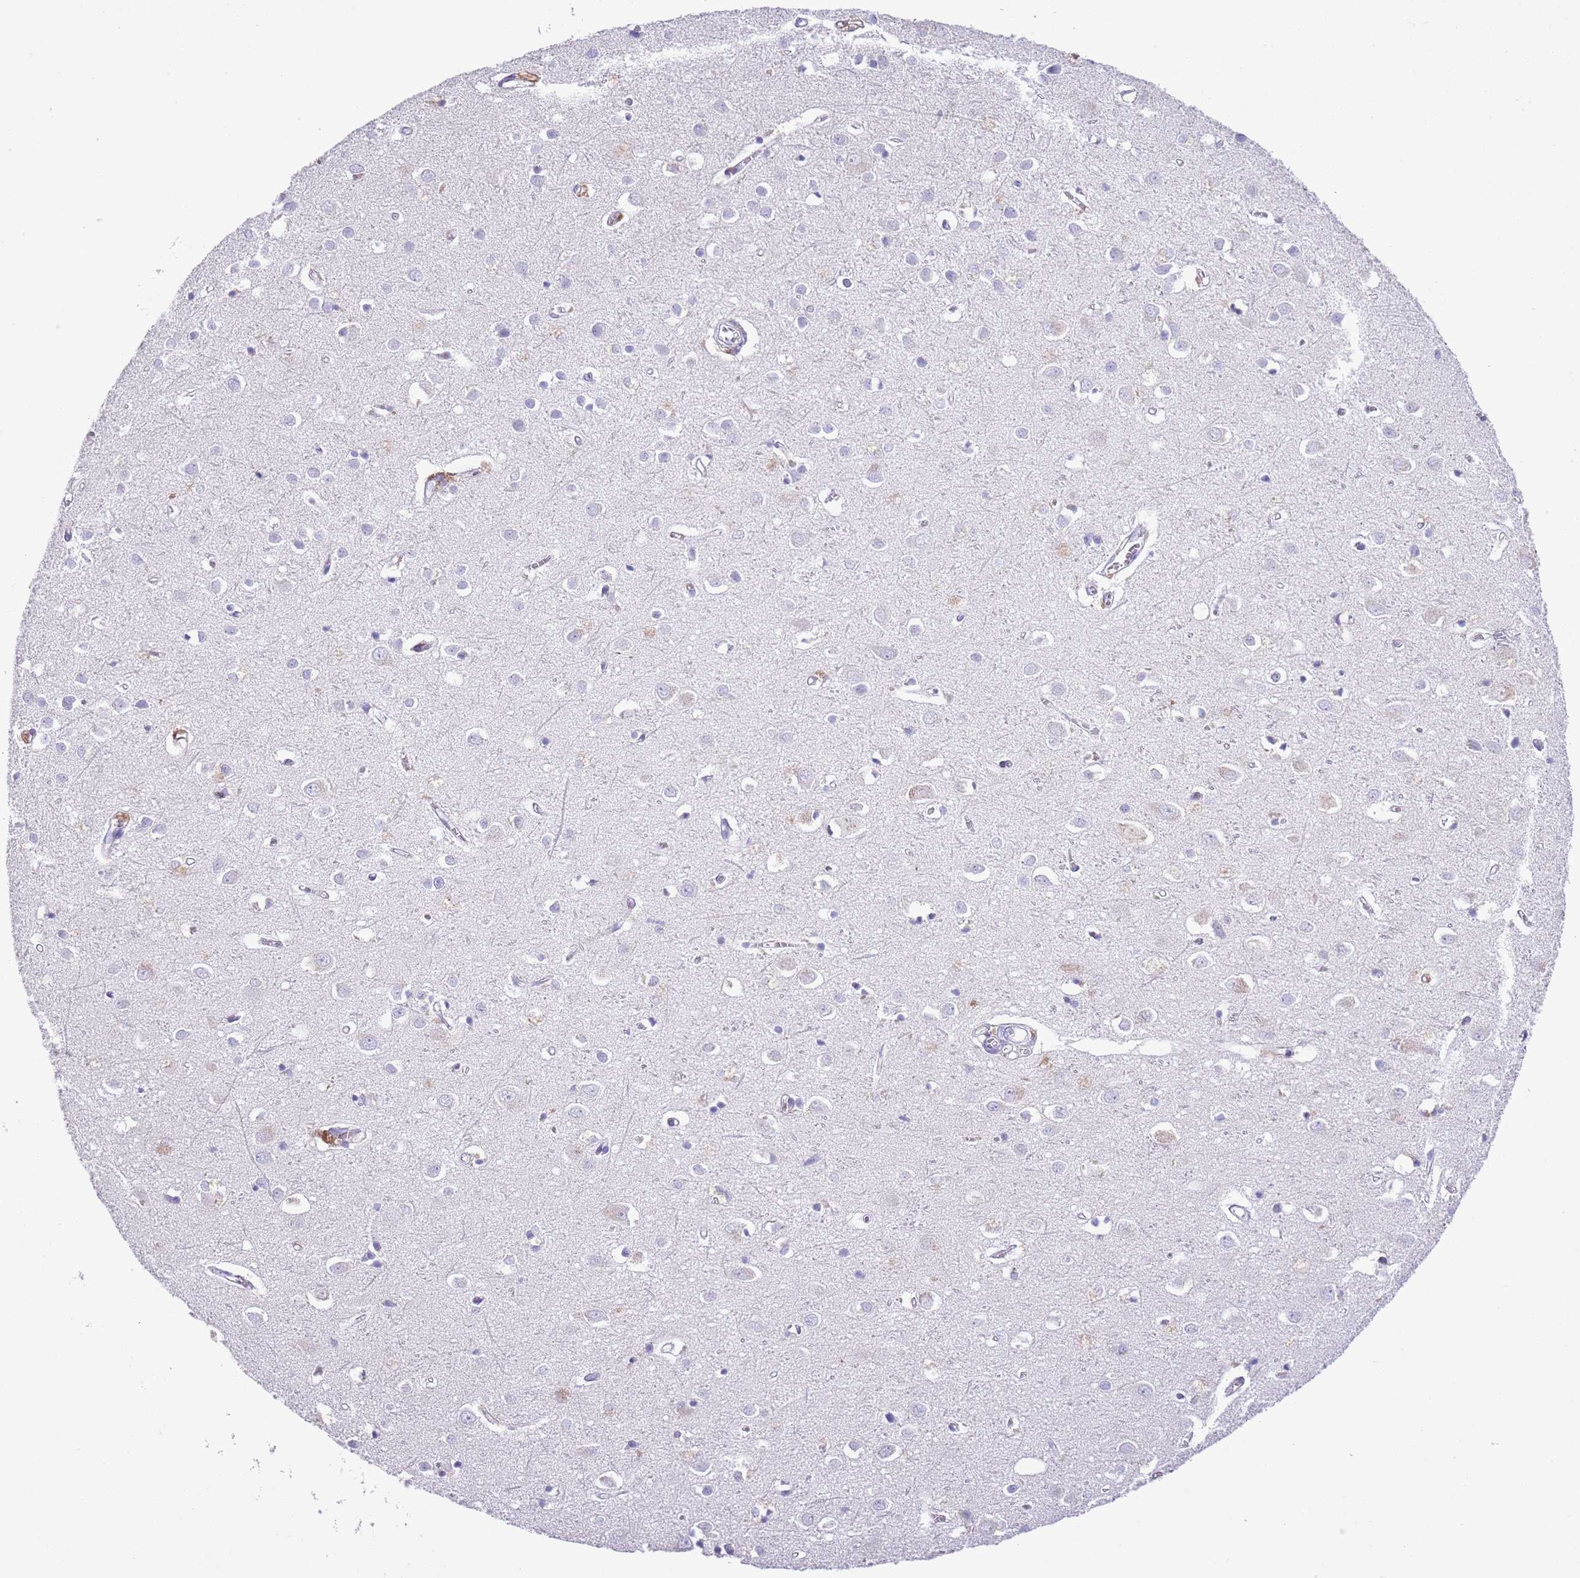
{"staining": {"intensity": "negative", "quantity": "none", "location": "none"}, "tissue": "cerebral cortex", "cell_type": "Endothelial cells", "image_type": "normal", "snomed": [{"axis": "morphology", "description": "Normal tissue, NOS"}, {"axis": "topography", "description": "Cerebral cortex"}], "caption": "Immunohistochemical staining of benign human cerebral cortex reveals no significant expression in endothelial cells. Nuclei are stained in blue.", "gene": "ABHD17C", "patient": {"sex": "female", "age": 64}}